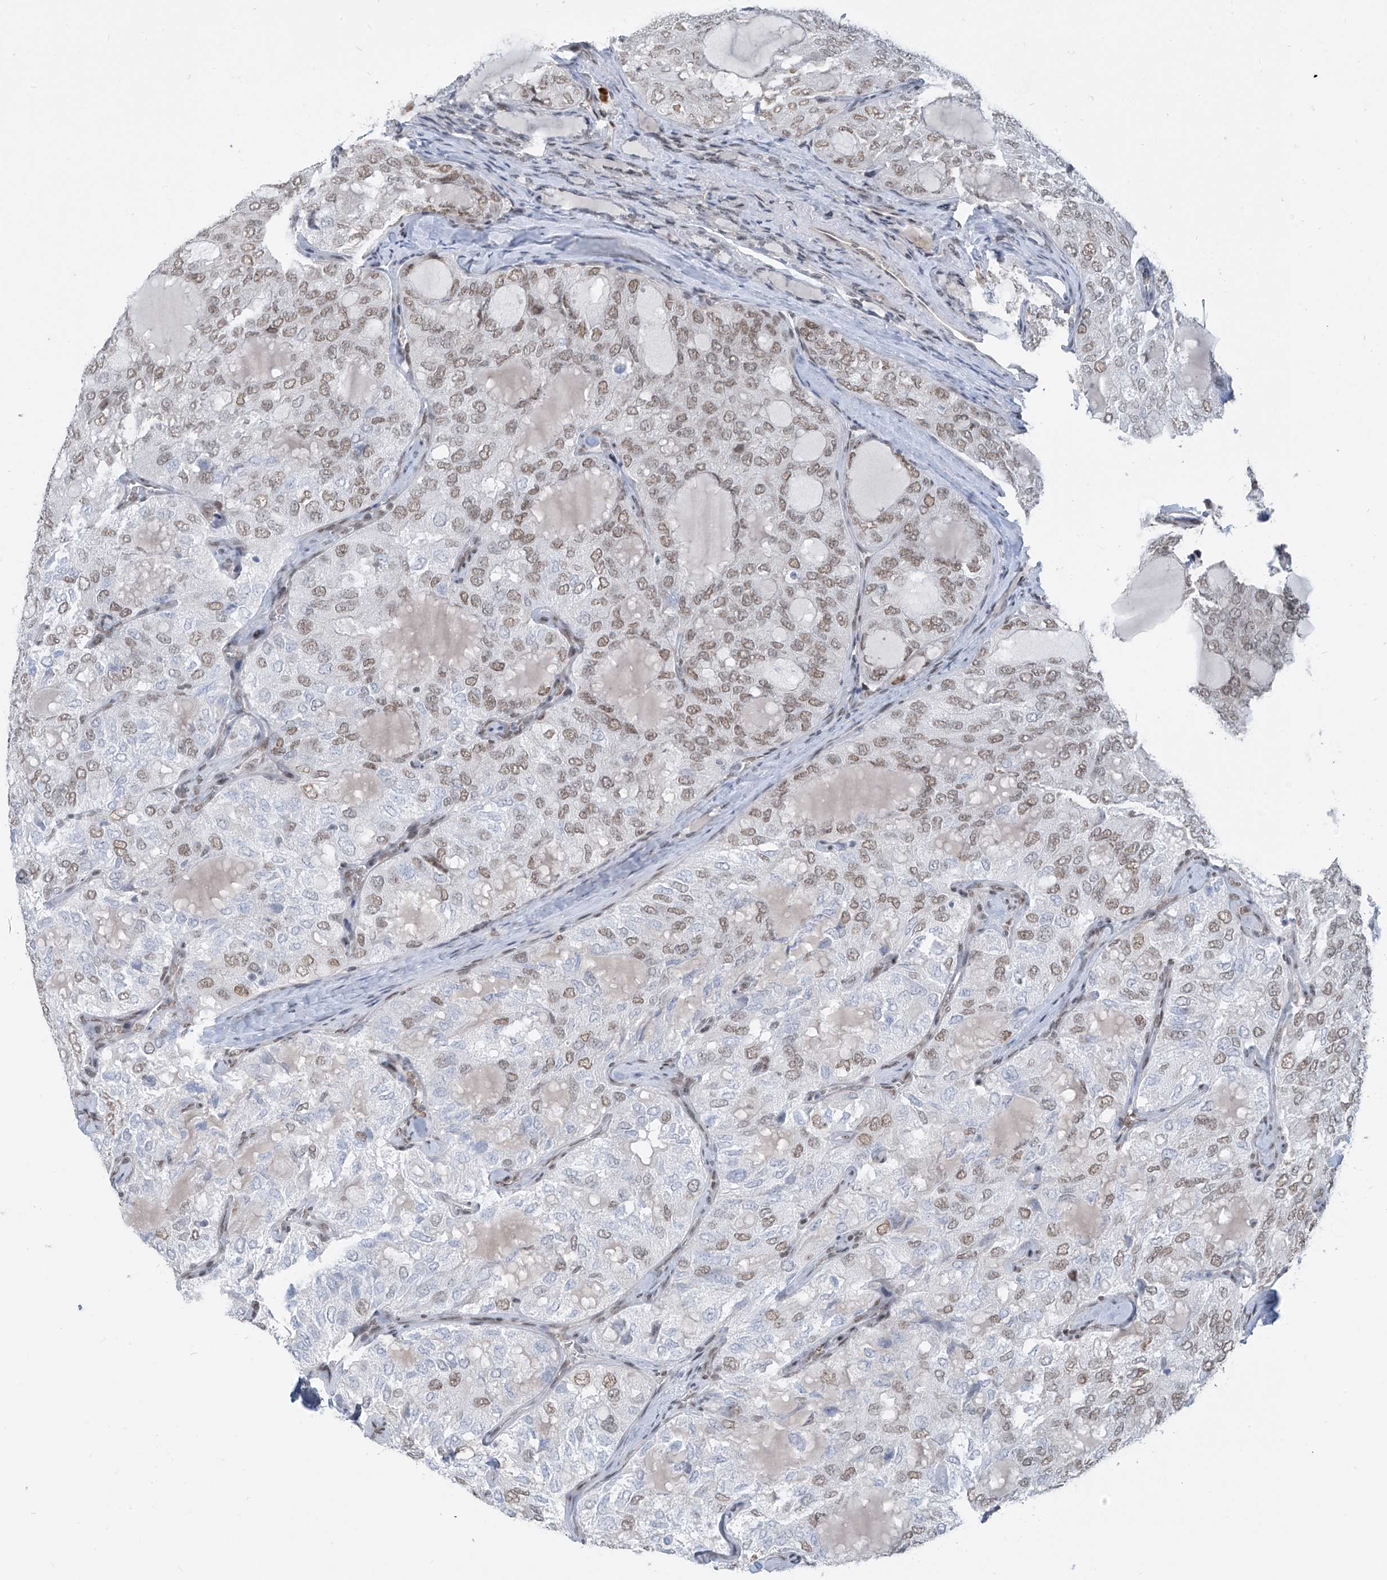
{"staining": {"intensity": "moderate", "quantity": "25%-75%", "location": "nuclear"}, "tissue": "thyroid cancer", "cell_type": "Tumor cells", "image_type": "cancer", "snomed": [{"axis": "morphology", "description": "Follicular adenoma carcinoma, NOS"}, {"axis": "topography", "description": "Thyroid gland"}], "caption": "Immunohistochemical staining of human follicular adenoma carcinoma (thyroid) displays medium levels of moderate nuclear protein staining in approximately 25%-75% of tumor cells.", "gene": "MCM9", "patient": {"sex": "male", "age": 75}}